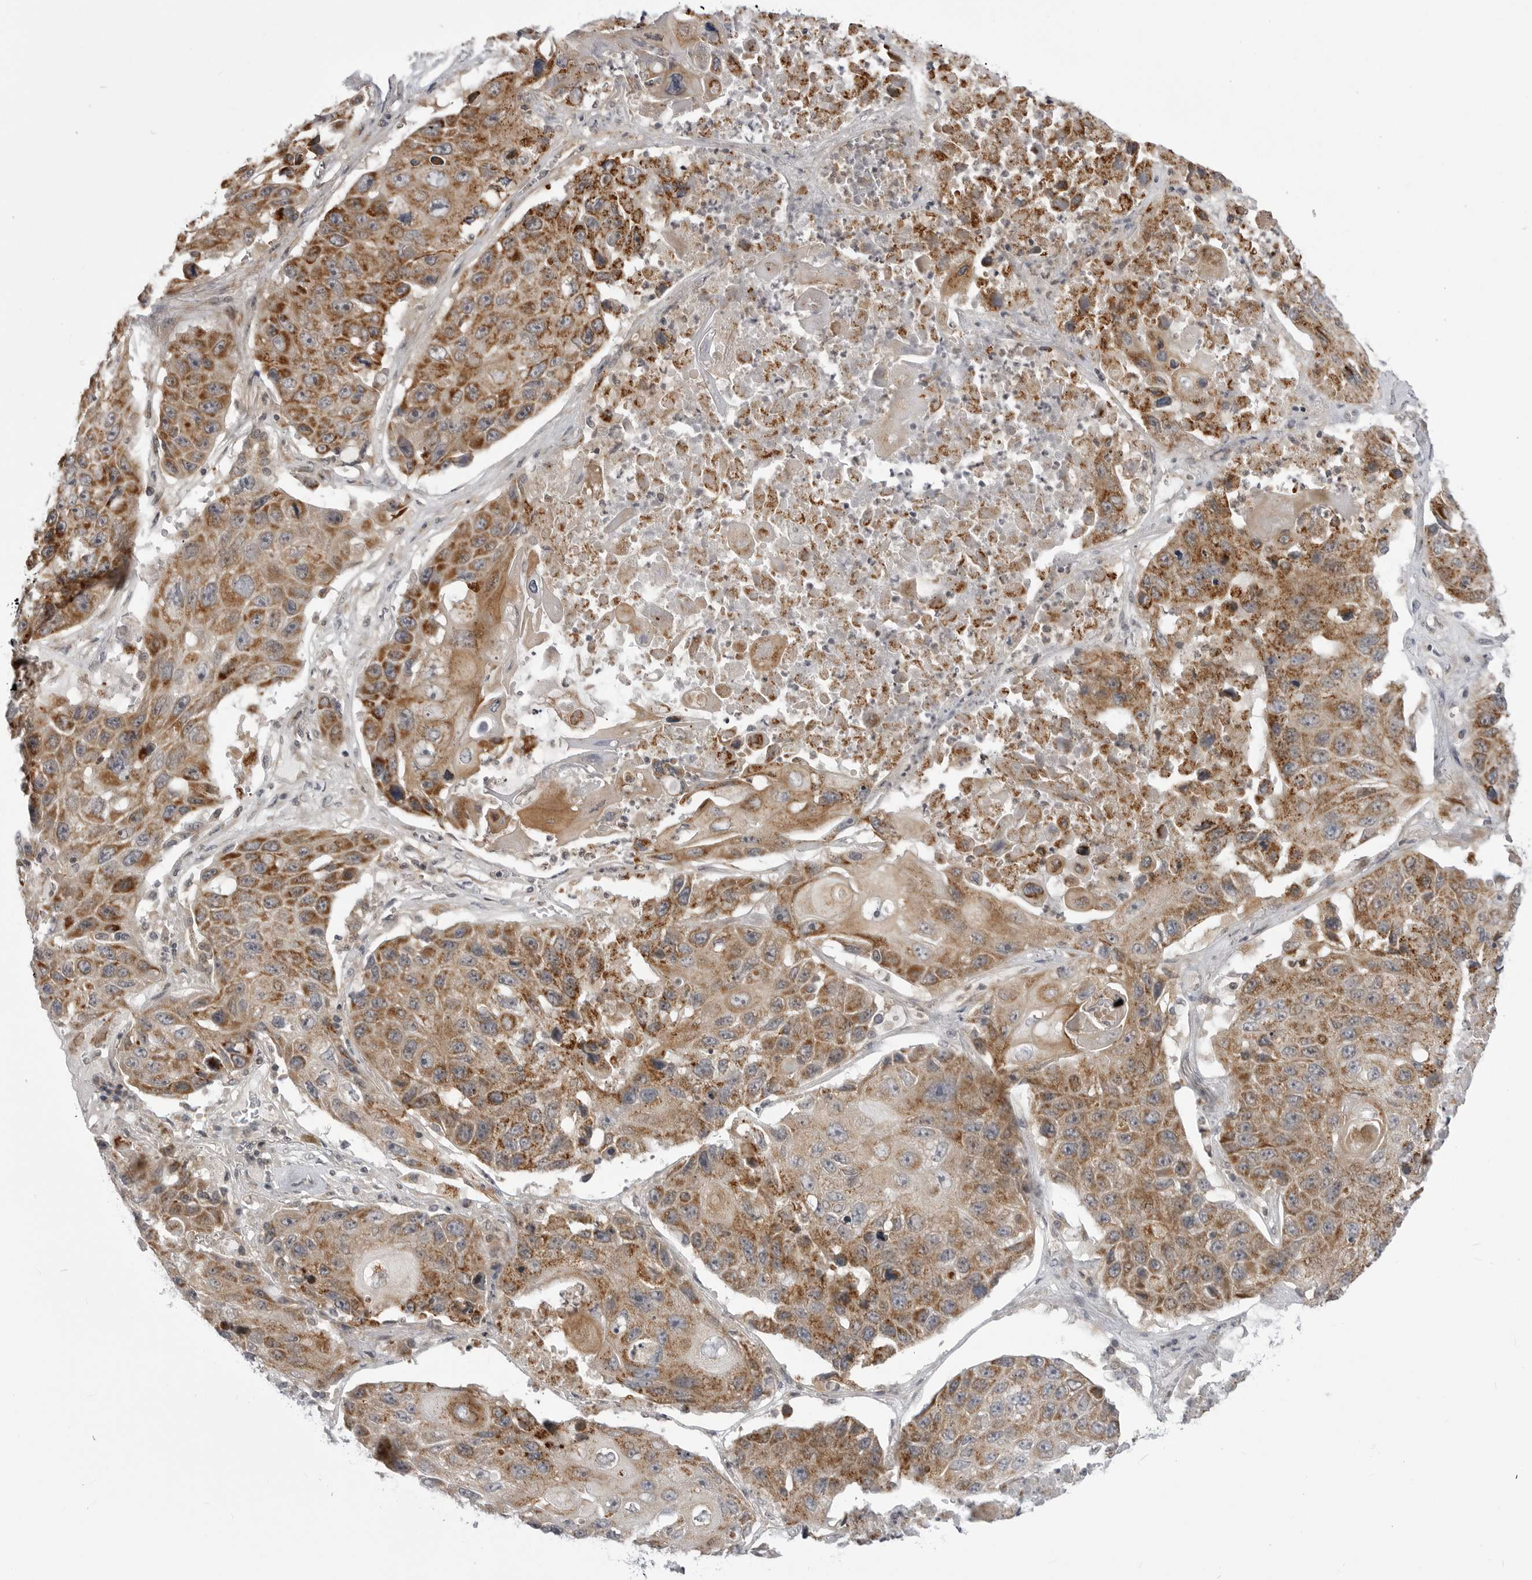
{"staining": {"intensity": "moderate", "quantity": ">75%", "location": "cytoplasmic/membranous"}, "tissue": "lung cancer", "cell_type": "Tumor cells", "image_type": "cancer", "snomed": [{"axis": "morphology", "description": "Squamous cell carcinoma, NOS"}, {"axis": "topography", "description": "Lung"}], "caption": "Immunohistochemical staining of lung squamous cell carcinoma reveals medium levels of moderate cytoplasmic/membranous protein expression in about >75% of tumor cells.", "gene": "CCDC18", "patient": {"sex": "male", "age": 61}}